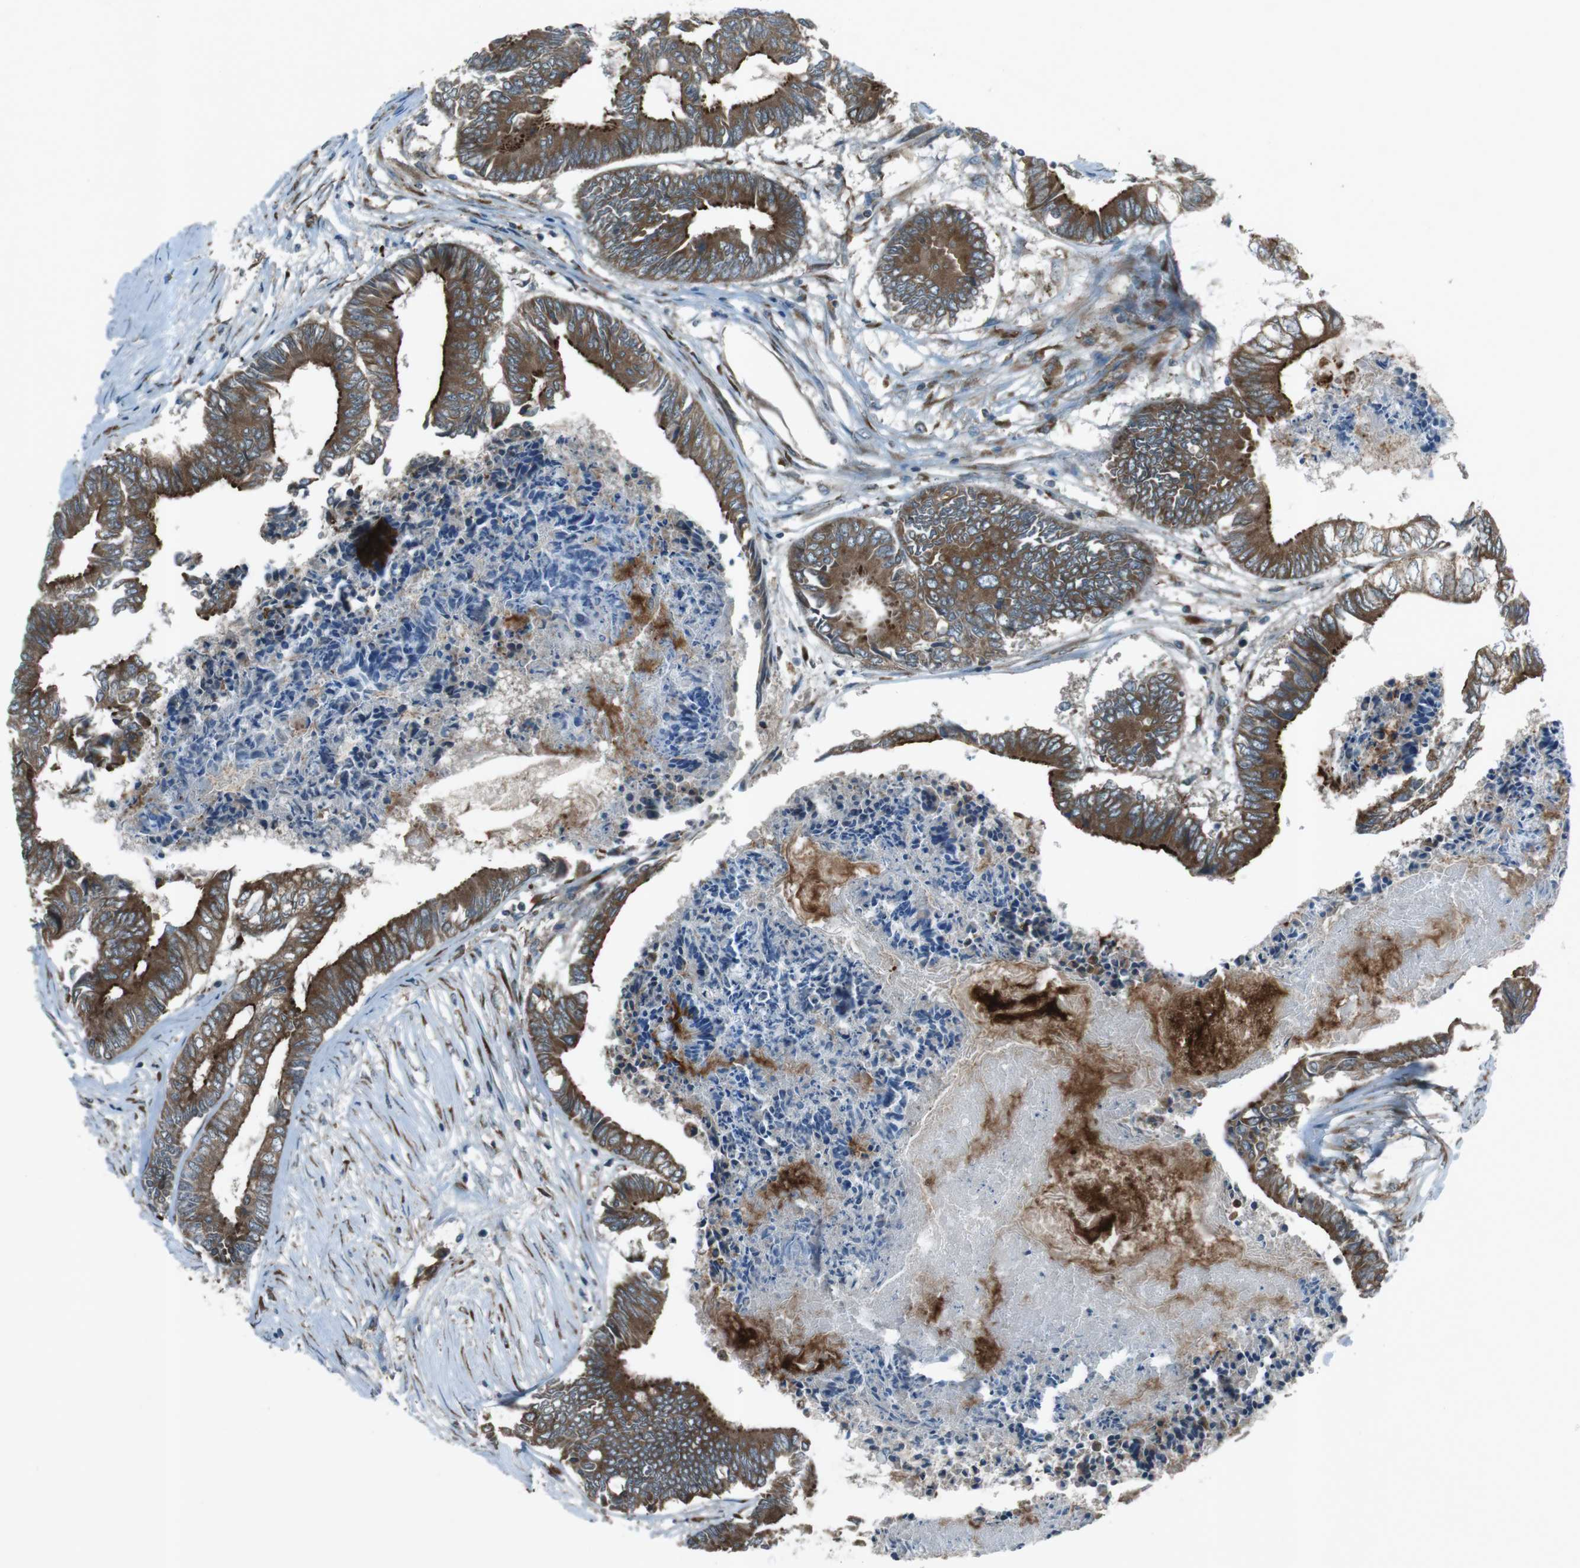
{"staining": {"intensity": "strong", "quantity": ">75%", "location": "cytoplasmic/membranous"}, "tissue": "colorectal cancer", "cell_type": "Tumor cells", "image_type": "cancer", "snomed": [{"axis": "morphology", "description": "Adenocarcinoma, NOS"}, {"axis": "topography", "description": "Rectum"}], "caption": "Immunohistochemical staining of human colorectal adenocarcinoma demonstrates strong cytoplasmic/membranous protein staining in about >75% of tumor cells. (DAB (3,3'-diaminobenzidine) = brown stain, brightfield microscopy at high magnification).", "gene": "SLC41A1", "patient": {"sex": "male", "age": 63}}